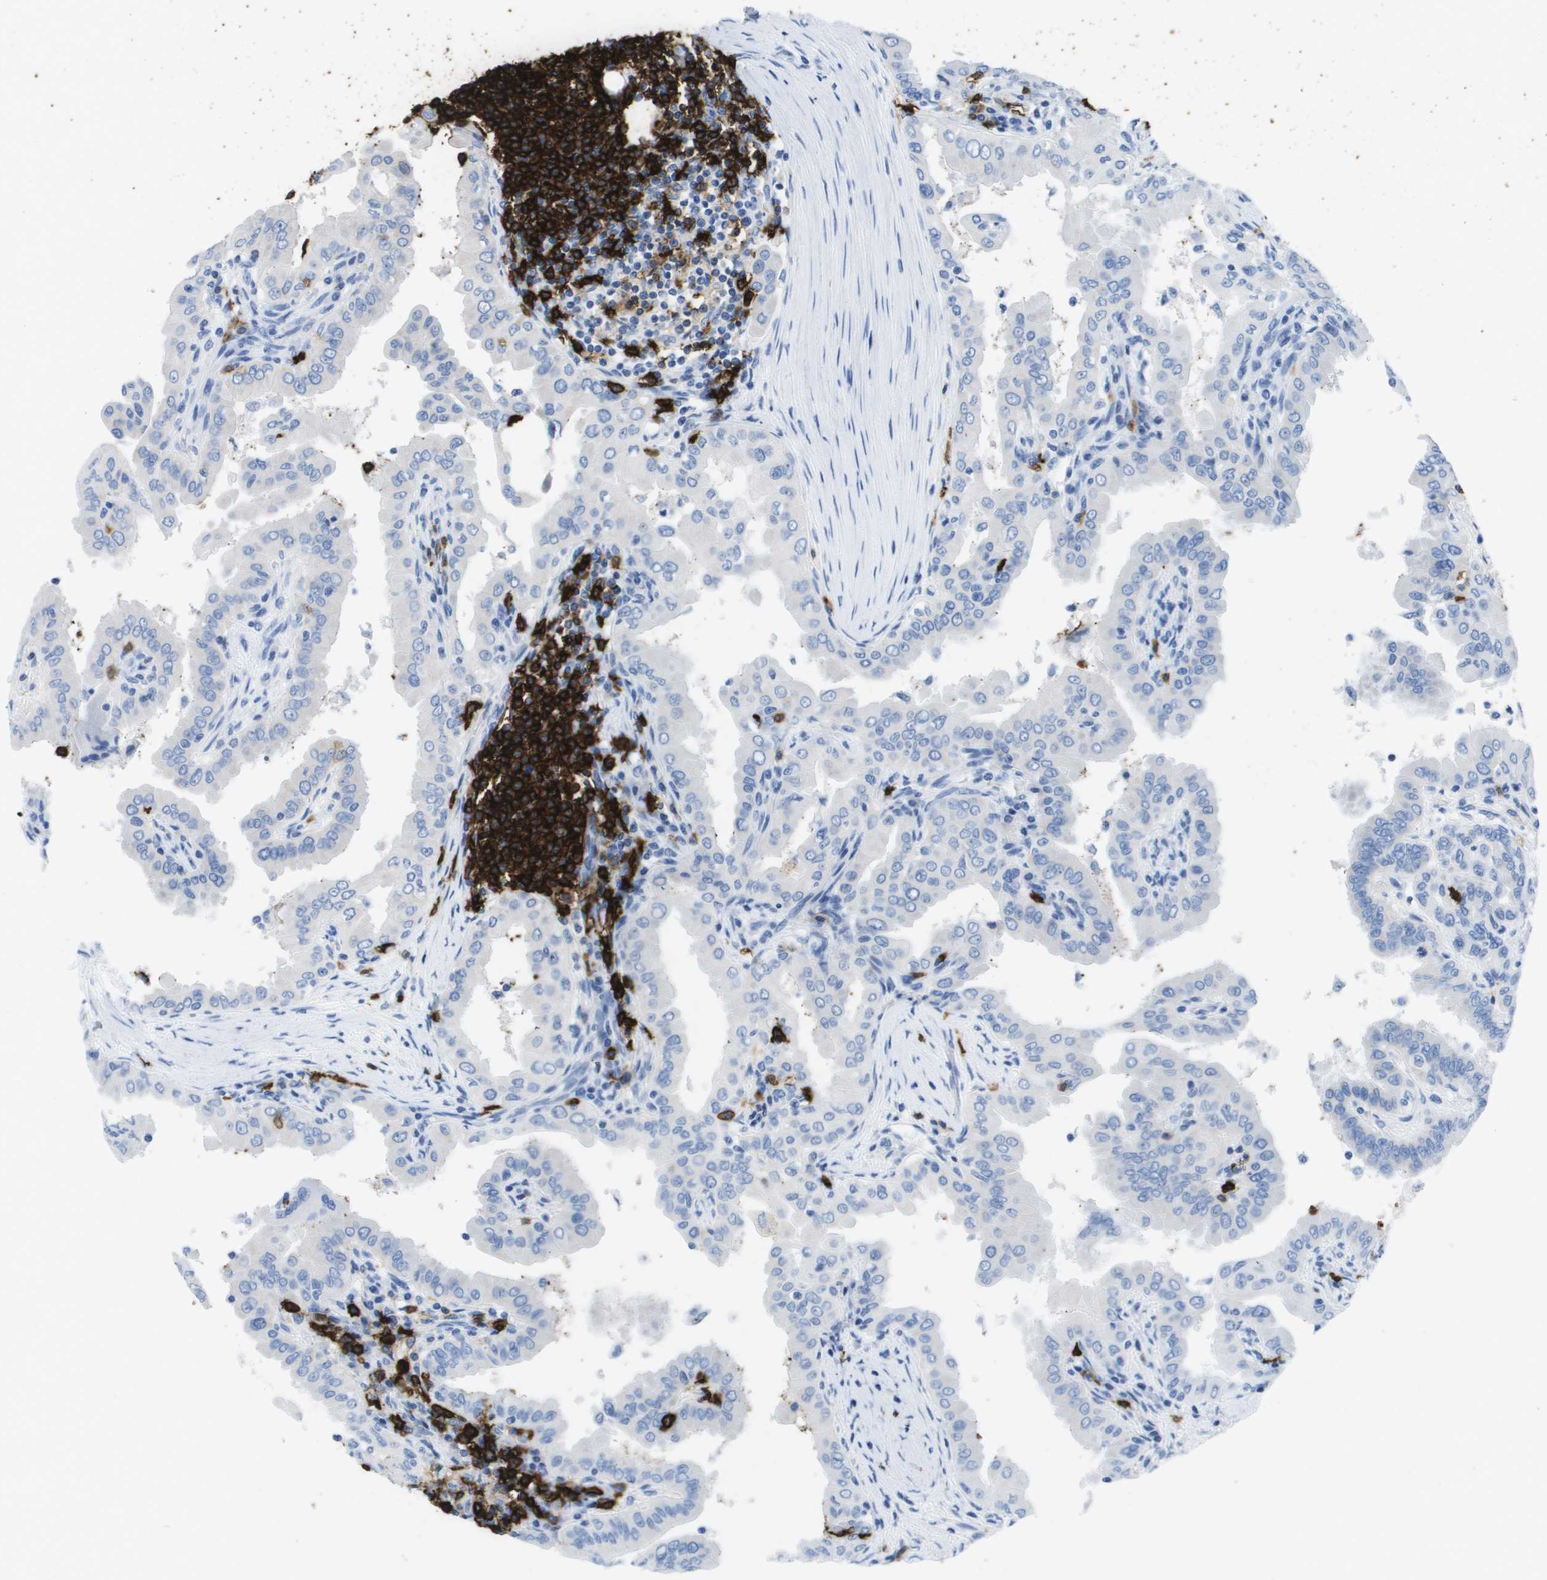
{"staining": {"intensity": "negative", "quantity": "none", "location": "none"}, "tissue": "thyroid cancer", "cell_type": "Tumor cells", "image_type": "cancer", "snomed": [{"axis": "morphology", "description": "Papillary adenocarcinoma, NOS"}, {"axis": "topography", "description": "Thyroid gland"}], "caption": "This is an immunohistochemistry micrograph of papillary adenocarcinoma (thyroid). There is no expression in tumor cells.", "gene": "MS4A1", "patient": {"sex": "male", "age": 33}}